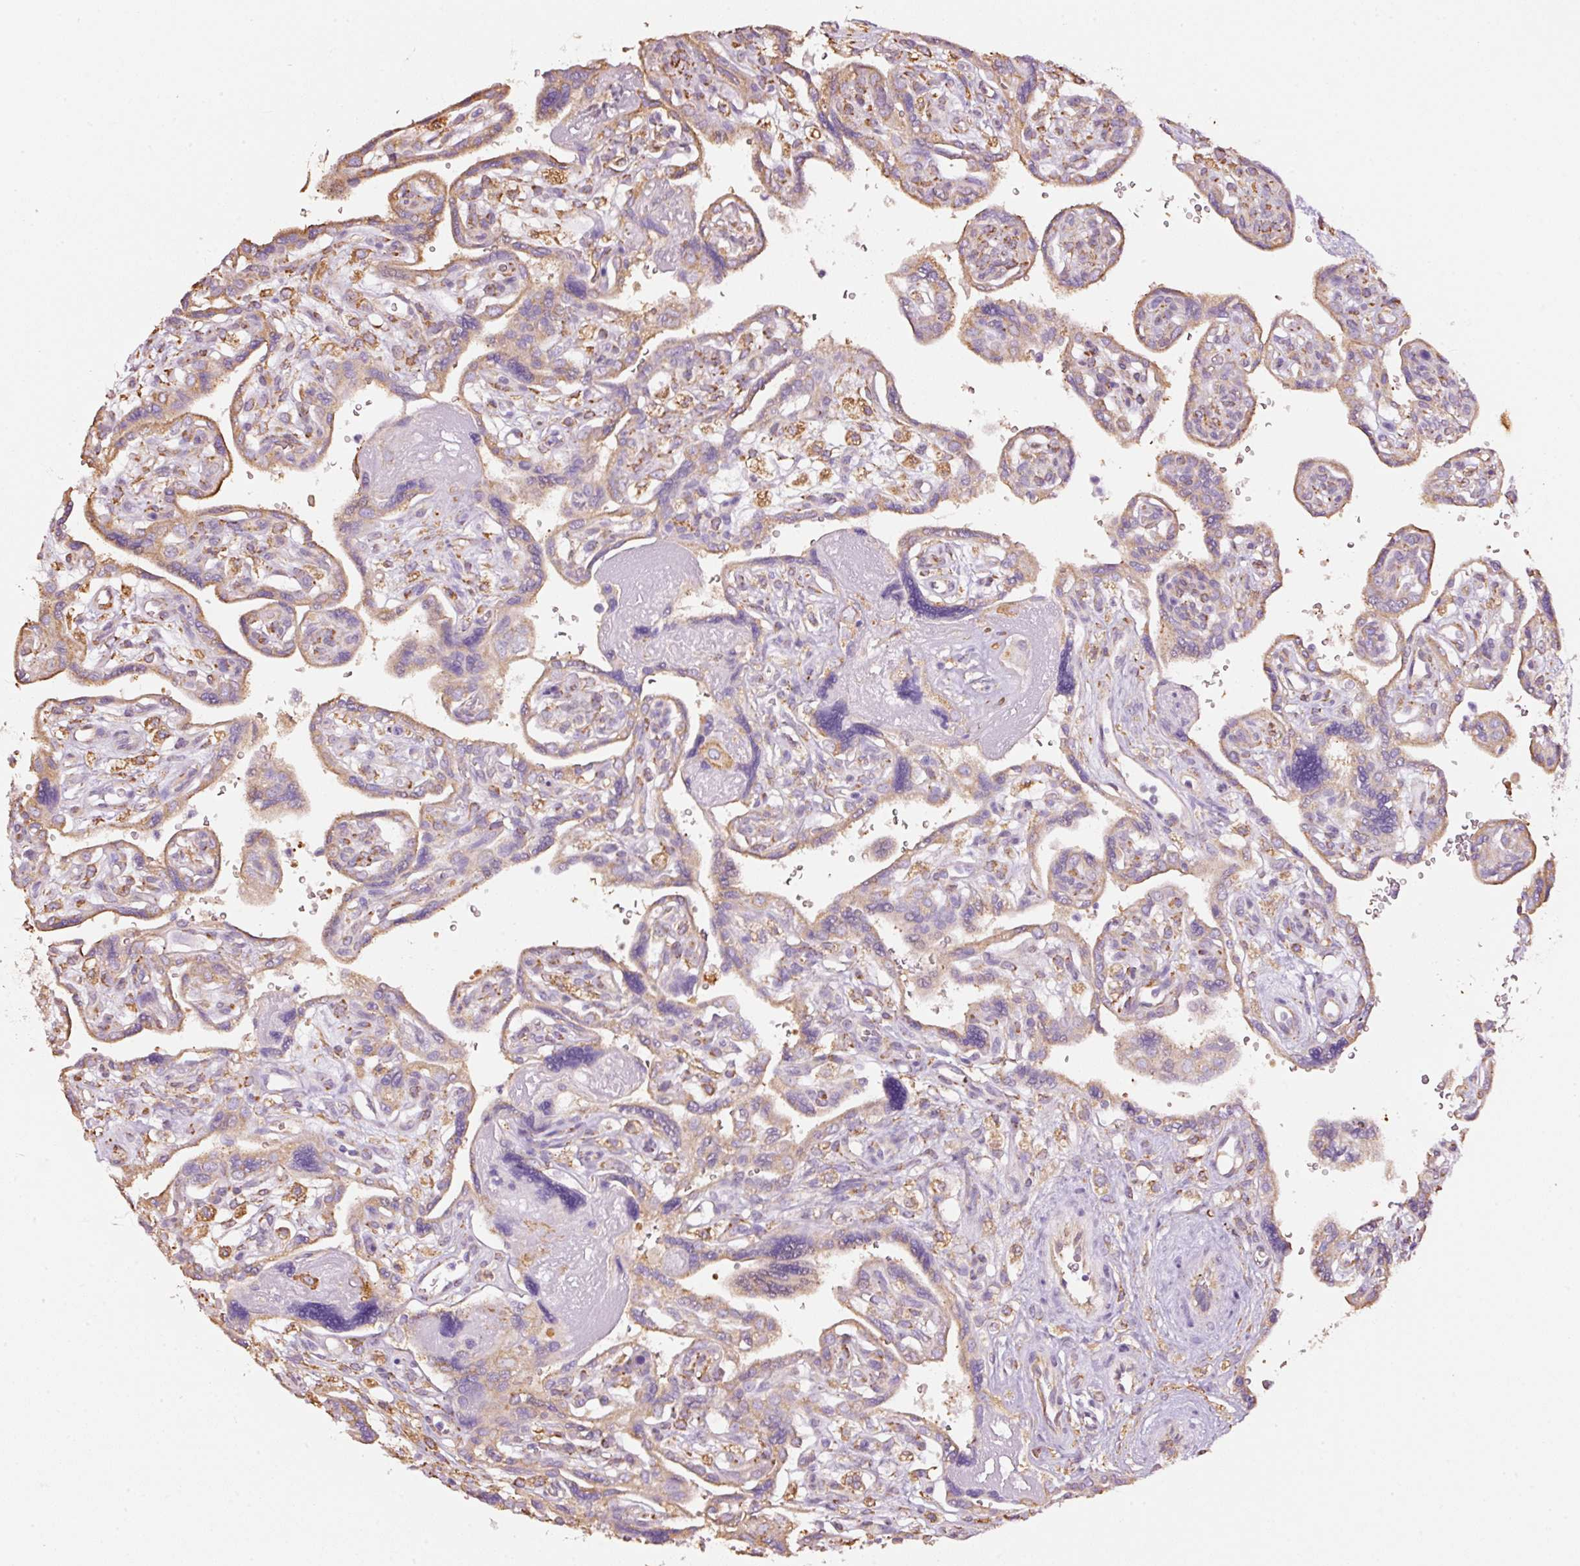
{"staining": {"intensity": "strong", "quantity": ">75%", "location": "cytoplasmic/membranous"}, "tissue": "placenta", "cell_type": "Decidual cells", "image_type": "normal", "snomed": [{"axis": "morphology", "description": "Normal tissue, NOS"}, {"axis": "topography", "description": "Placenta"}], "caption": "Immunohistochemistry (IHC) of benign placenta reveals high levels of strong cytoplasmic/membranous staining in approximately >75% of decidual cells. (DAB (3,3'-diaminobenzidine) IHC, brown staining for protein, blue staining for nuclei).", "gene": "GCG", "patient": {"sex": "female", "age": 39}}